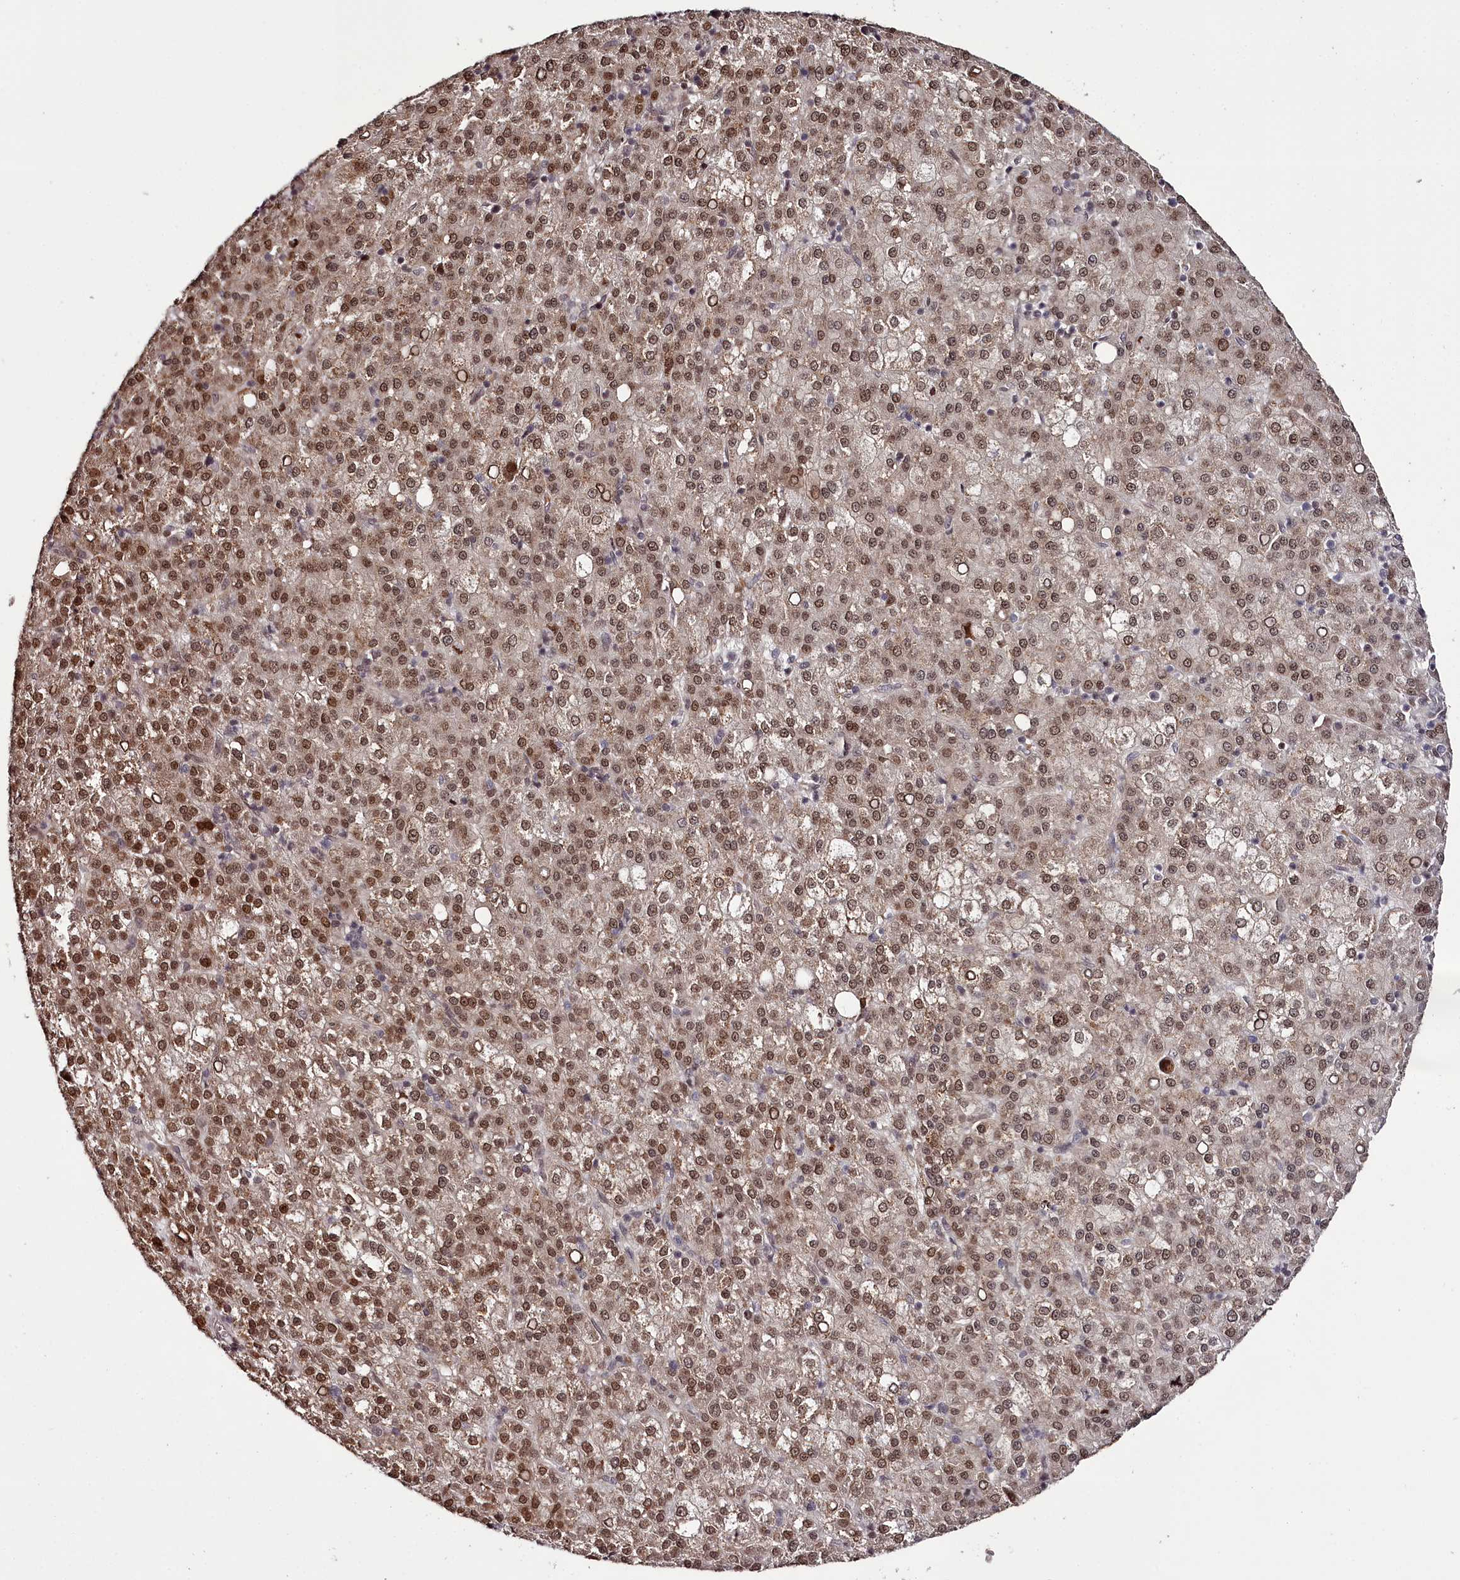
{"staining": {"intensity": "moderate", "quantity": ">75%", "location": "cytoplasmic/membranous,nuclear"}, "tissue": "liver cancer", "cell_type": "Tumor cells", "image_type": "cancer", "snomed": [{"axis": "morphology", "description": "Carcinoma, Hepatocellular, NOS"}, {"axis": "topography", "description": "Liver"}], "caption": "Immunohistochemical staining of hepatocellular carcinoma (liver) displays medium levels of moderate cytoplasmic/membranous and nuclear positivity in about >75% of tumor cells.", "gene": "THYN1", "patient": {"sex": "female", "age": 58}}